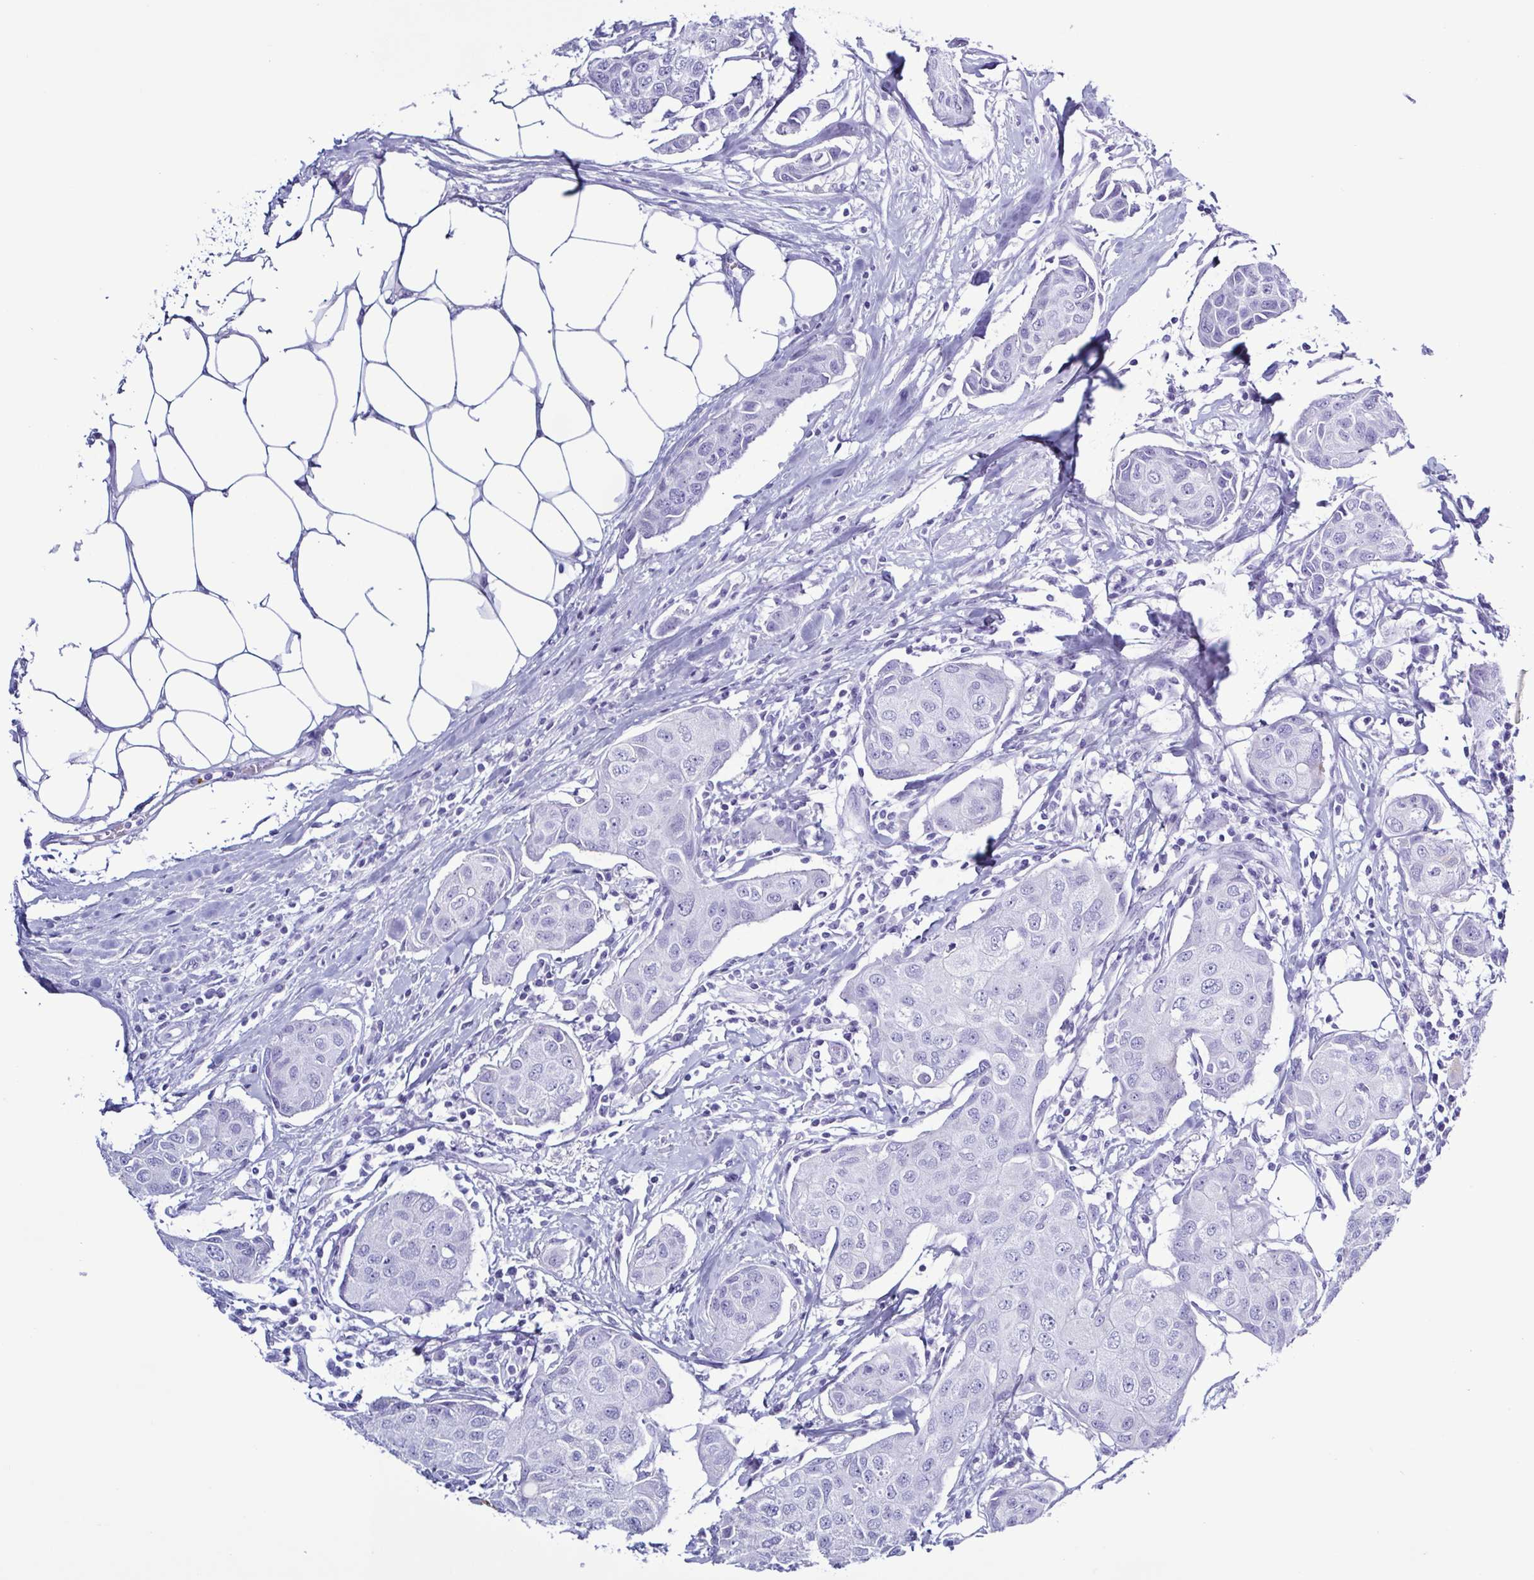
{"staining": {"intensity": "negative", "quantity": "none", "location": "none"}, "tissue": "breast cancer", "cell_type": "Tumor cells", "image_type": "cancer", "snomed": [{"axis": "morphology", "description": "Duct carcinoma"}, {"axis": "topography", "description": "Breast"}, {"axis": "topography", "description": "Lymph node"}], "caption": "Immunohistochemistry of human breast cancer (invasive ductal carcinoma) exhibits no staining in tumor cells.", "gene": "LTF", "patient": {"sex": "female", "age": 80}}